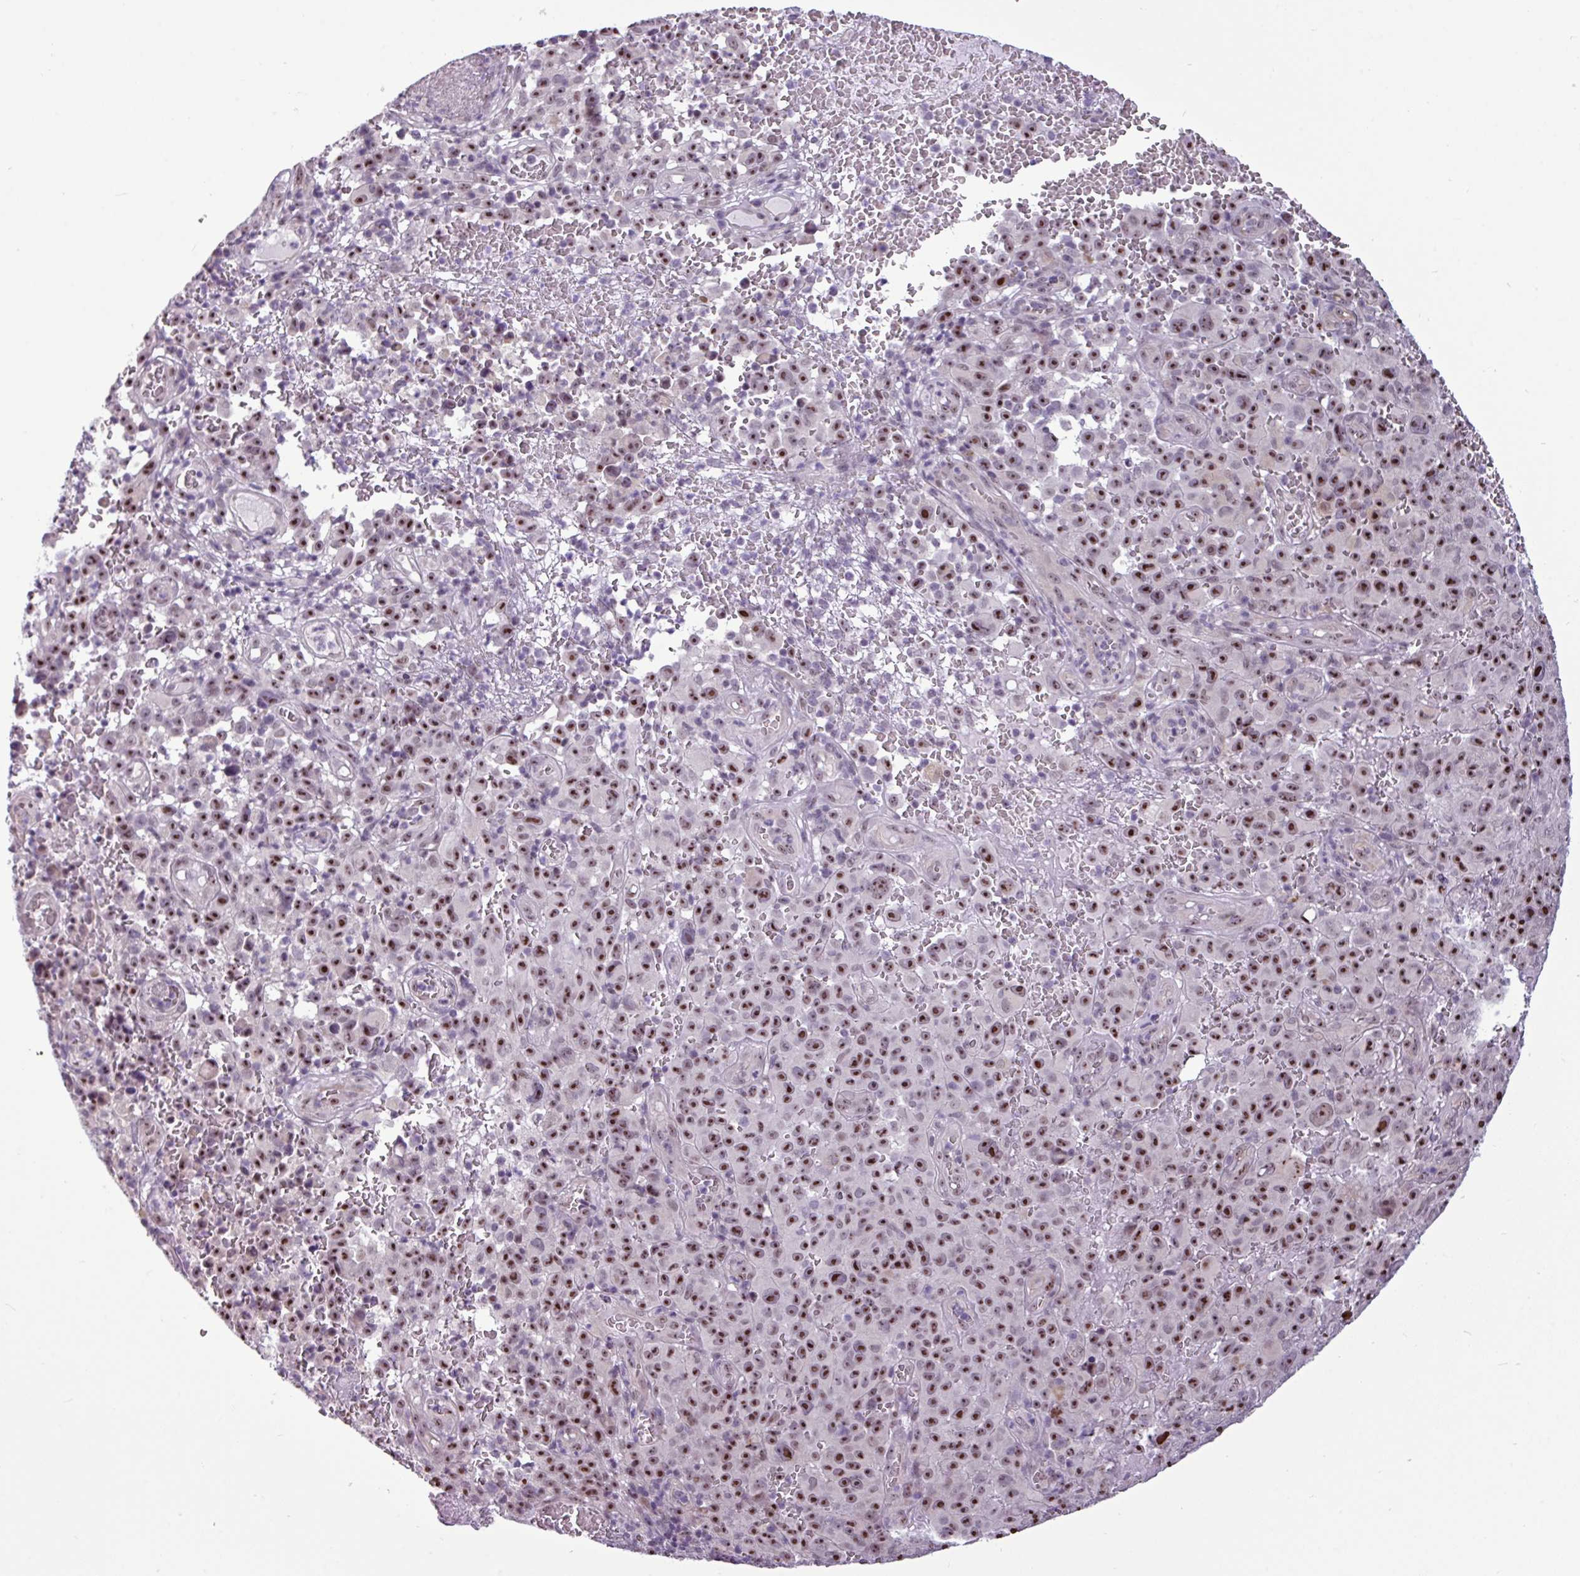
{"staining": {"intensity": "strong", "quantity": ">75%", "location": "nuclear"}, "tissue": "melanoma", "cell_type": "Tumor cells", "image_type": "cancer", "snomed": [{"axis": "morphology", "description": "Malignant melanoma, NOS"}, {"axis": "topography", "description": "Skin"}], "caption": "High-power microscopy captured an IHC micrograph of melanoma, revealing strong nuclear positivity in approximately >75% of tumor cells. The protein of interest is stained brown, and the nuclei are stained in blue (DAB (3,3'-diaminobenzidine) IHC with brightfield microscopy, high magnification).", "gene": "UTP18", "patient": {"sex": "female", "age": 82}}